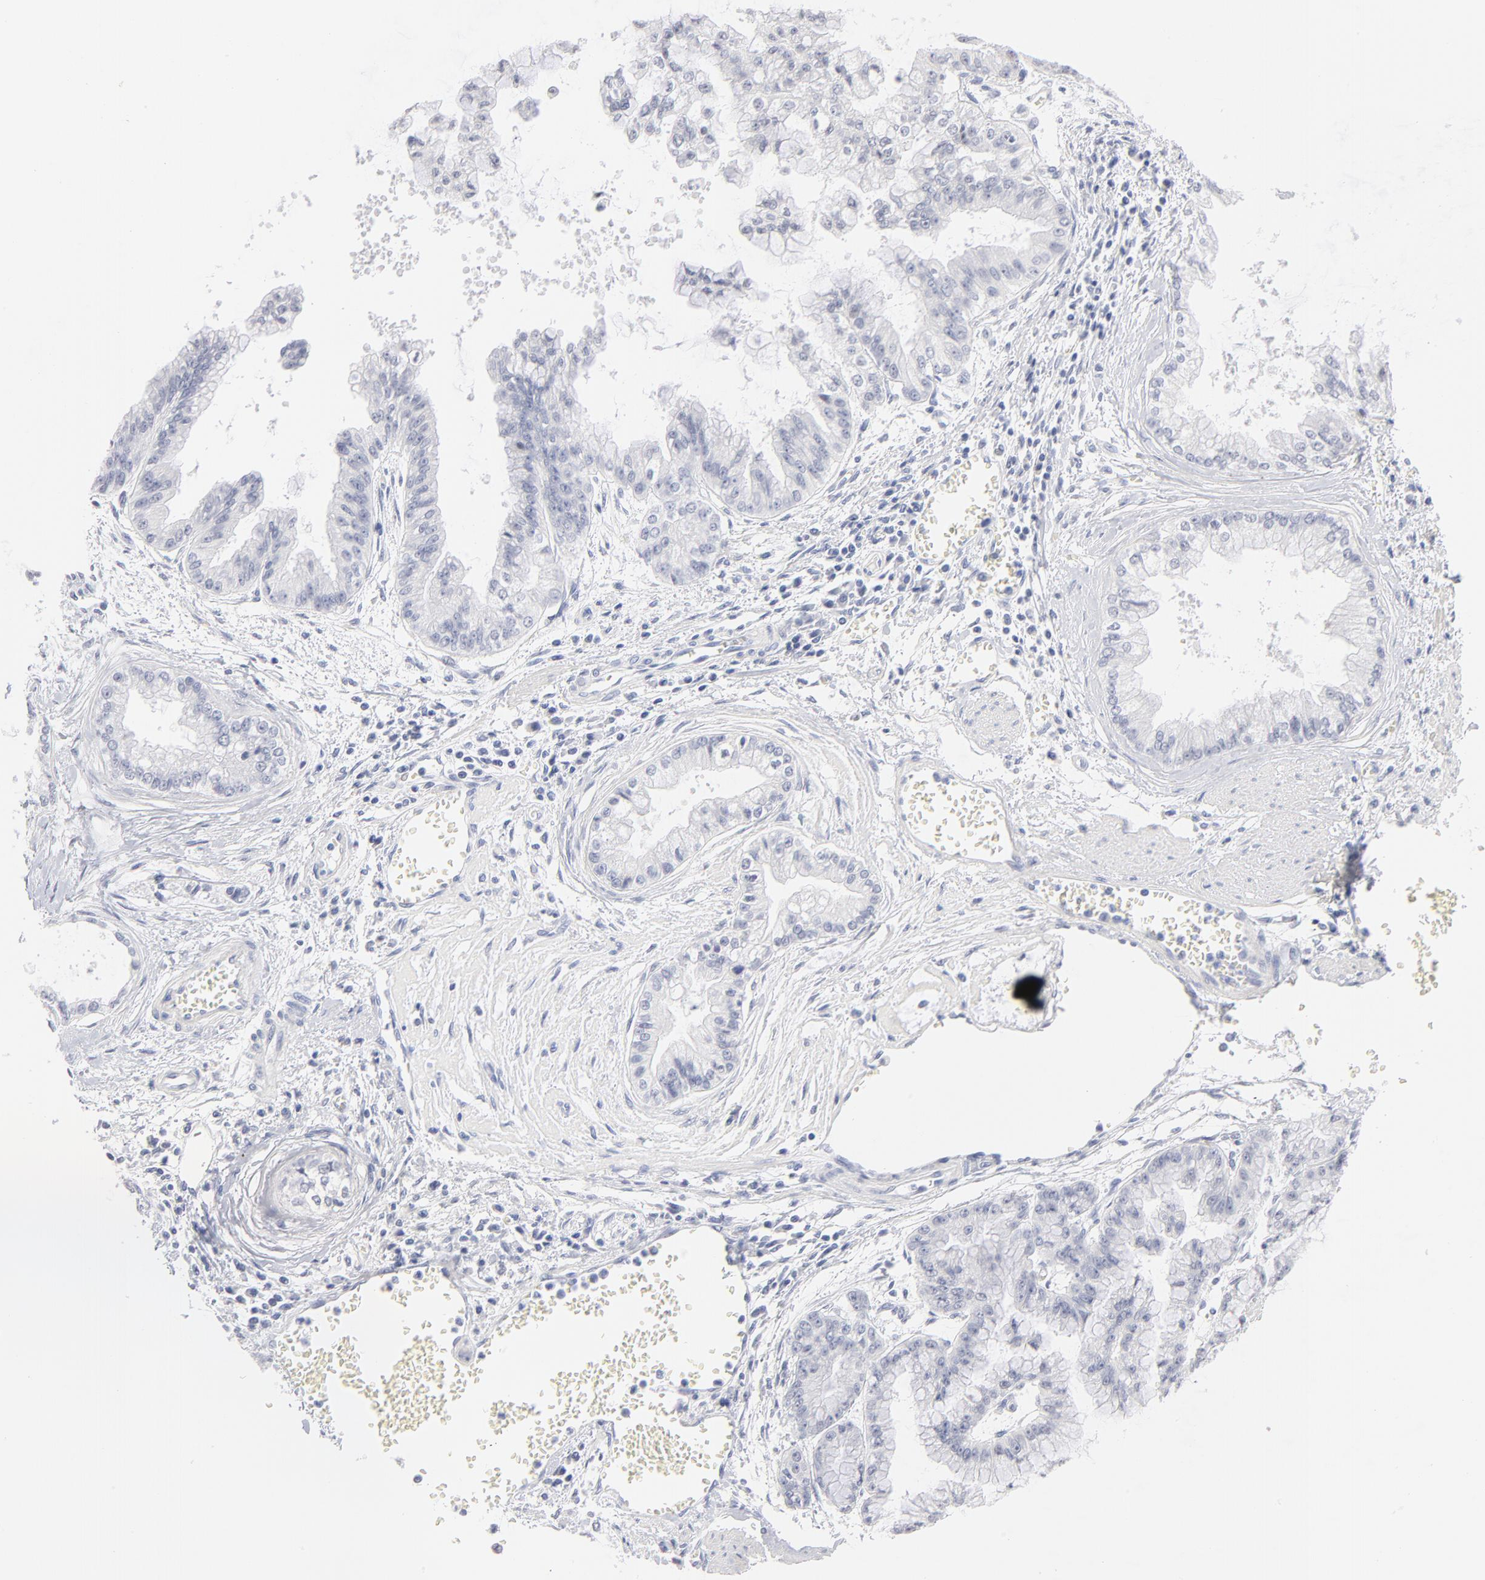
{"staining": {"intensity": "negative", "quantity": "none", "location": "none"}, "tissue": "liver cancer", "cell_type": "Tumor cells", "image_type": "cancer", "snomed": [{"axis": "morphology", "description": "Cholangiocarcinoma"}, {"axis": "topography", "description": "Liver"}], "caption": "Histopathology image shows no significant protein positivity in tumor cells of cholangiocarcinoma (liver). The staining was performed using DAB to visualize the protein expression in brown, while the nuclei were stained in blue with hematoxylin (Magnification: 20x).", "gene": "KHNYN", "patient": {"sex": "female", "age": 79}}